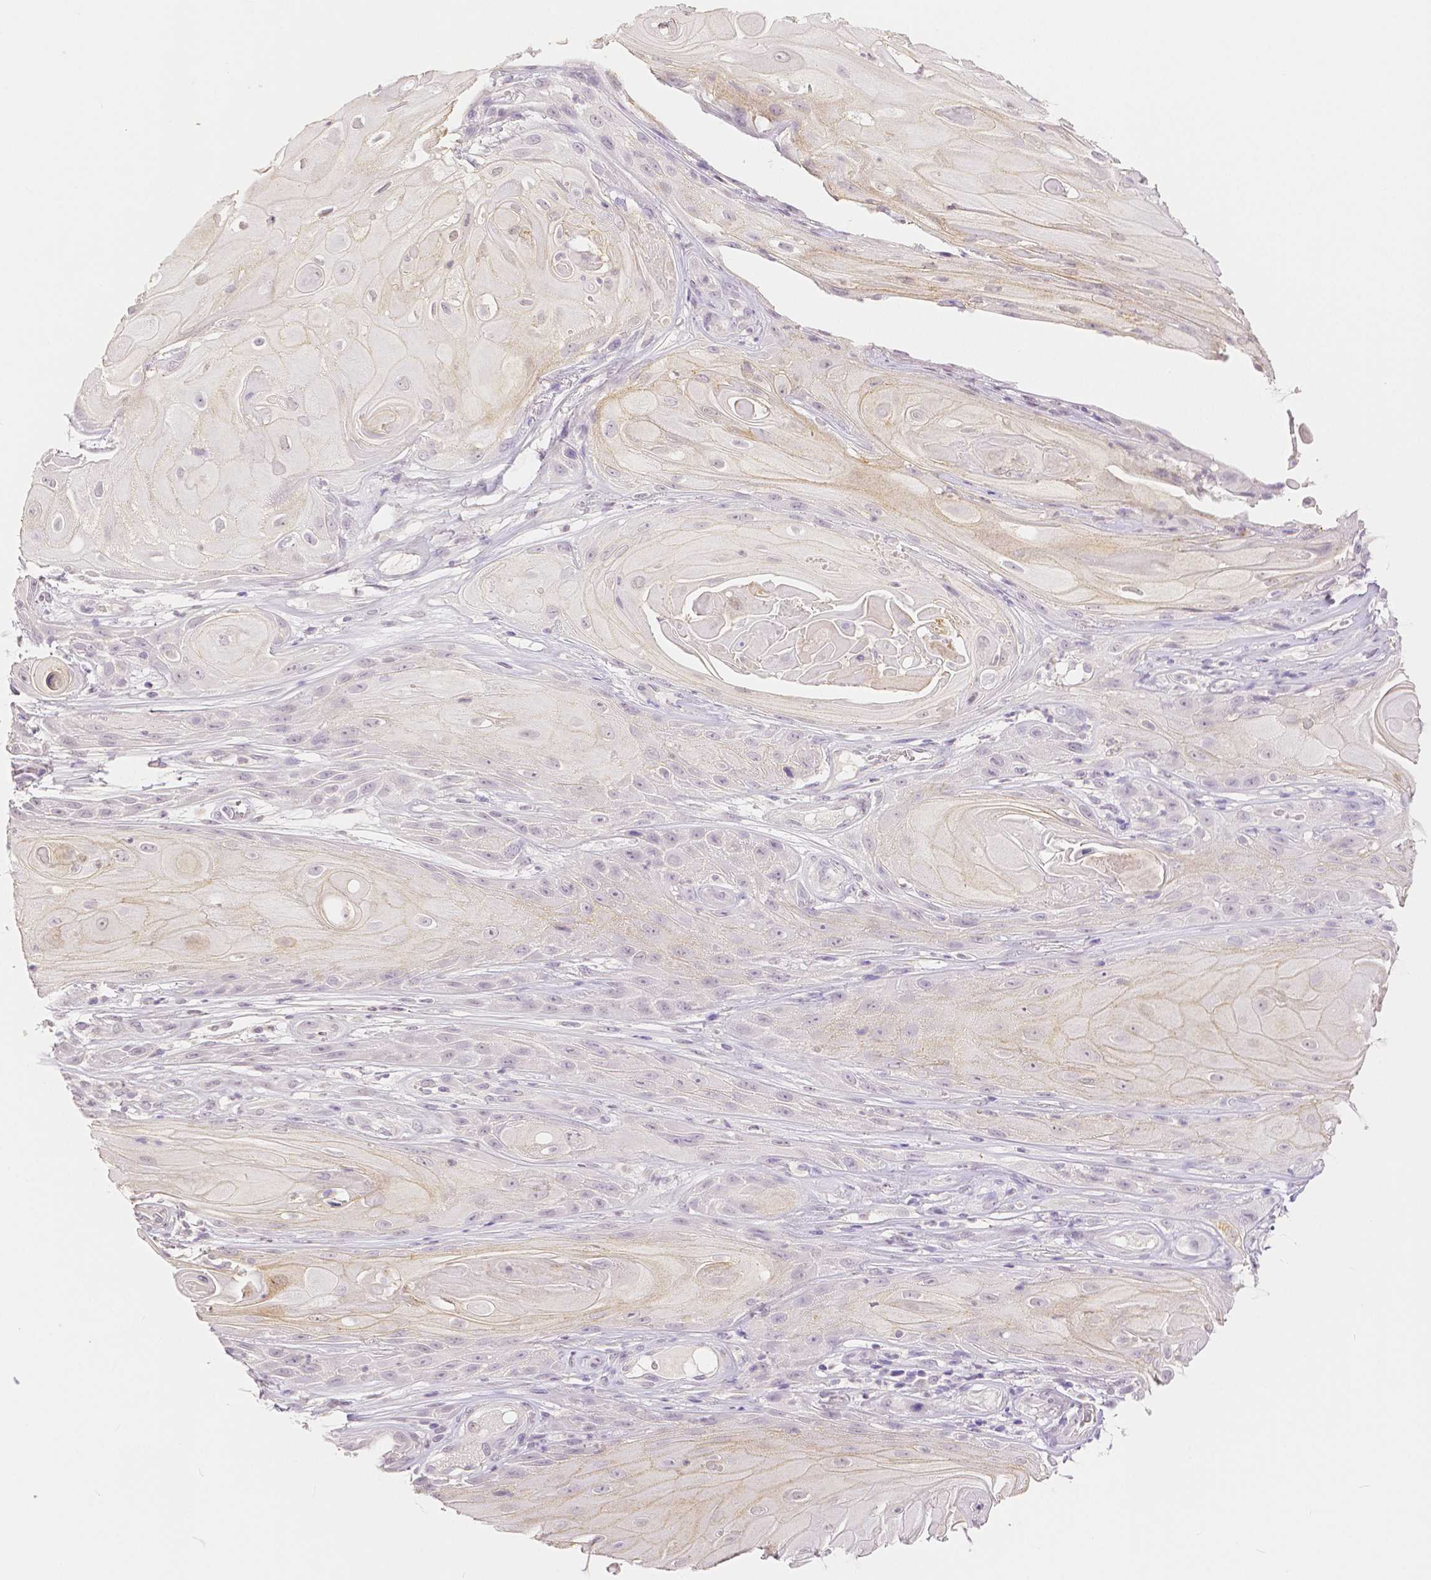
{"staining": {"intensity": "negative", "quantity": "none", "location": "none"}, "tissue": "skin cancer", "cell_type": "Tumor cells", "image_type": "cancer", "snomed": [{"axis": "morphology", "description": "Squamous cell carcinoma, NOS"}, {"axis": "topography", "description": "Skin"}], "caption": "The image shows no staining of tumor cells in skin cancer.", "gene": "OCLN", "patient": {"sex": "male", "age": 62}}